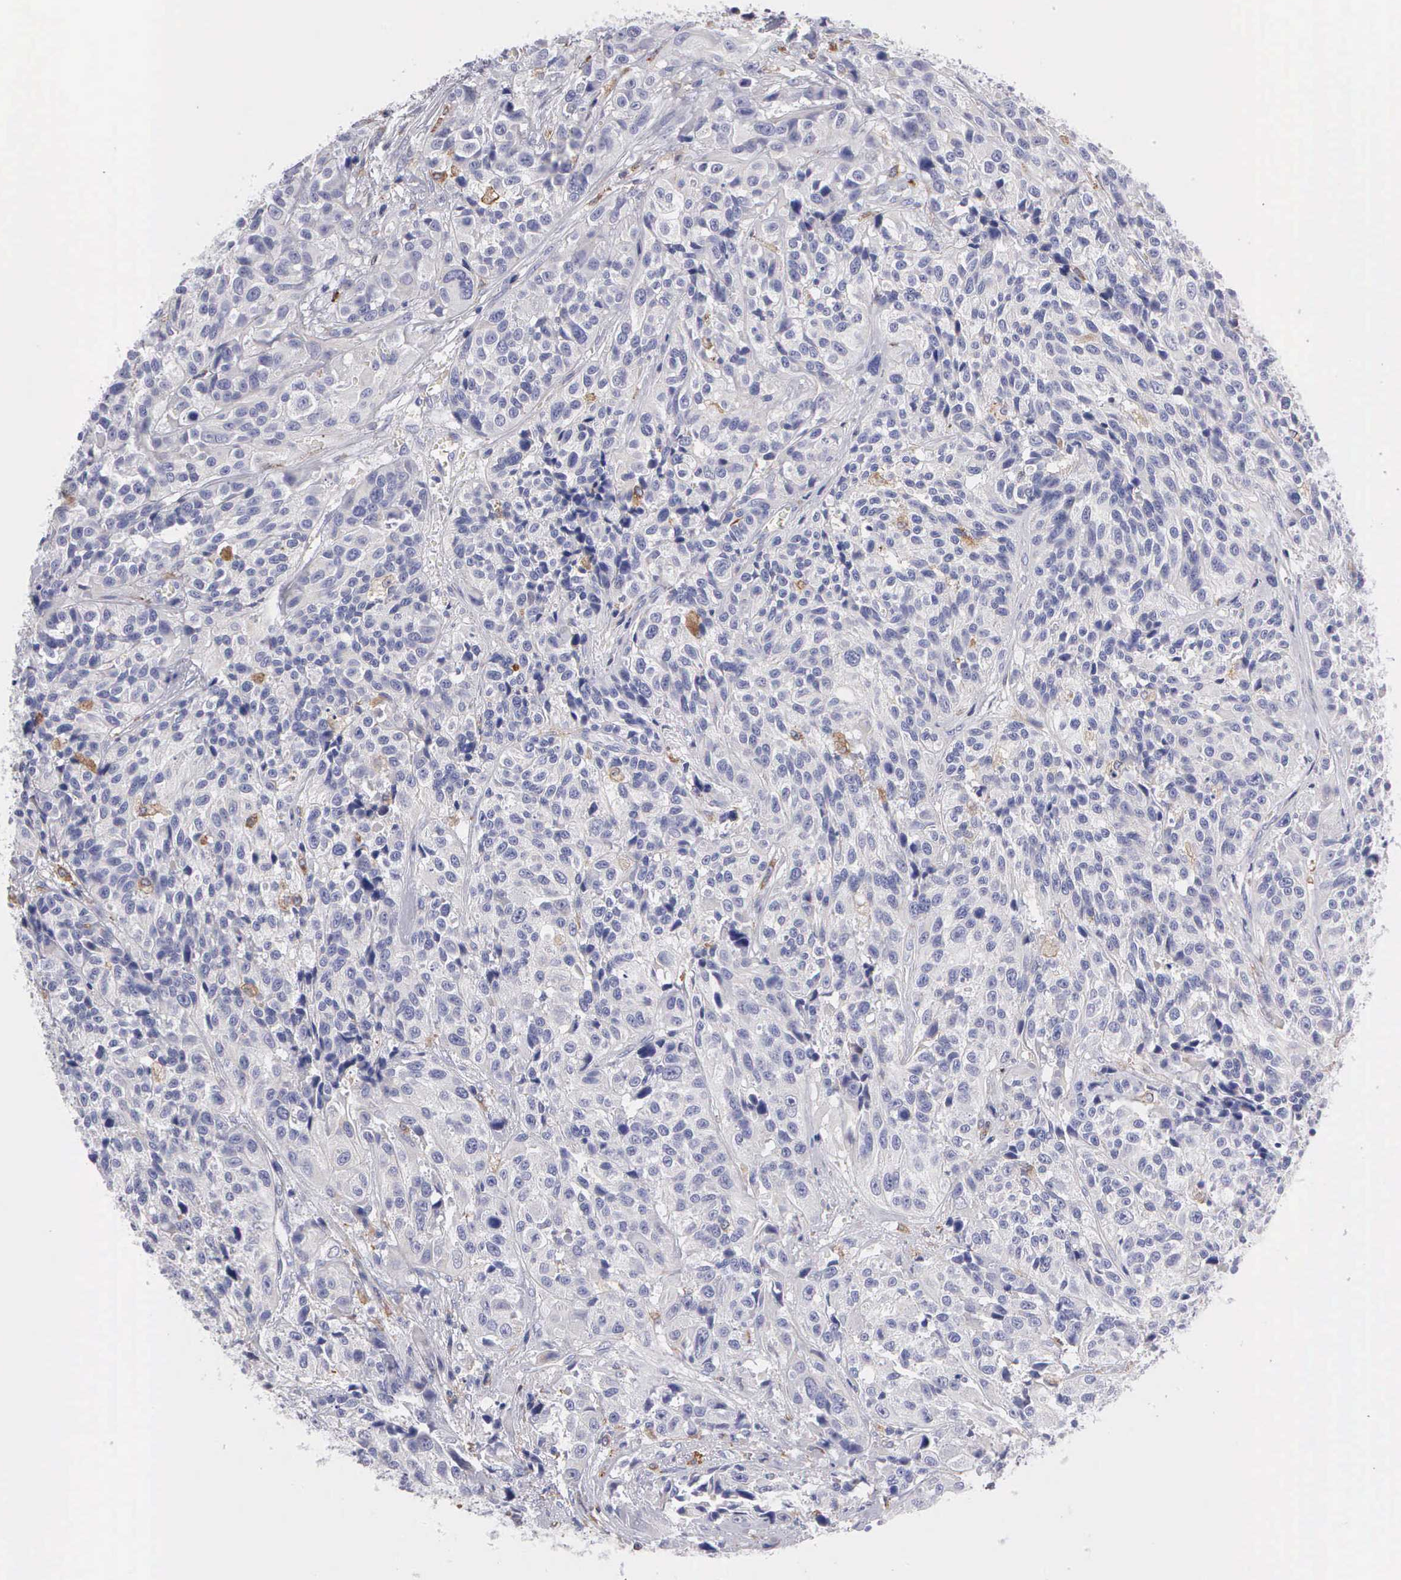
{"staining": {"intensity": "negative", "quantity": "none", "location": "none"}, "tissue": "urothelial cancer", "cell_type": "Tumor cells", "image_type": "cancer", "snomed": [{"axis": "morphology", "description": "Urothelial carcinoma, High grade"}, {"axis": "topography", "description": "Urinary bladder"}], "caption": "A high-resolution photomicrograph shows IHC staining of urothelial cancer, which exhibits no significant expression in tumor cells. (DAB (3,3'-diaminobenzidine) IHC with hematoxylin counter stain).", "gene": "TYRP1", "patient": {"sex": "female", "age": 81}}